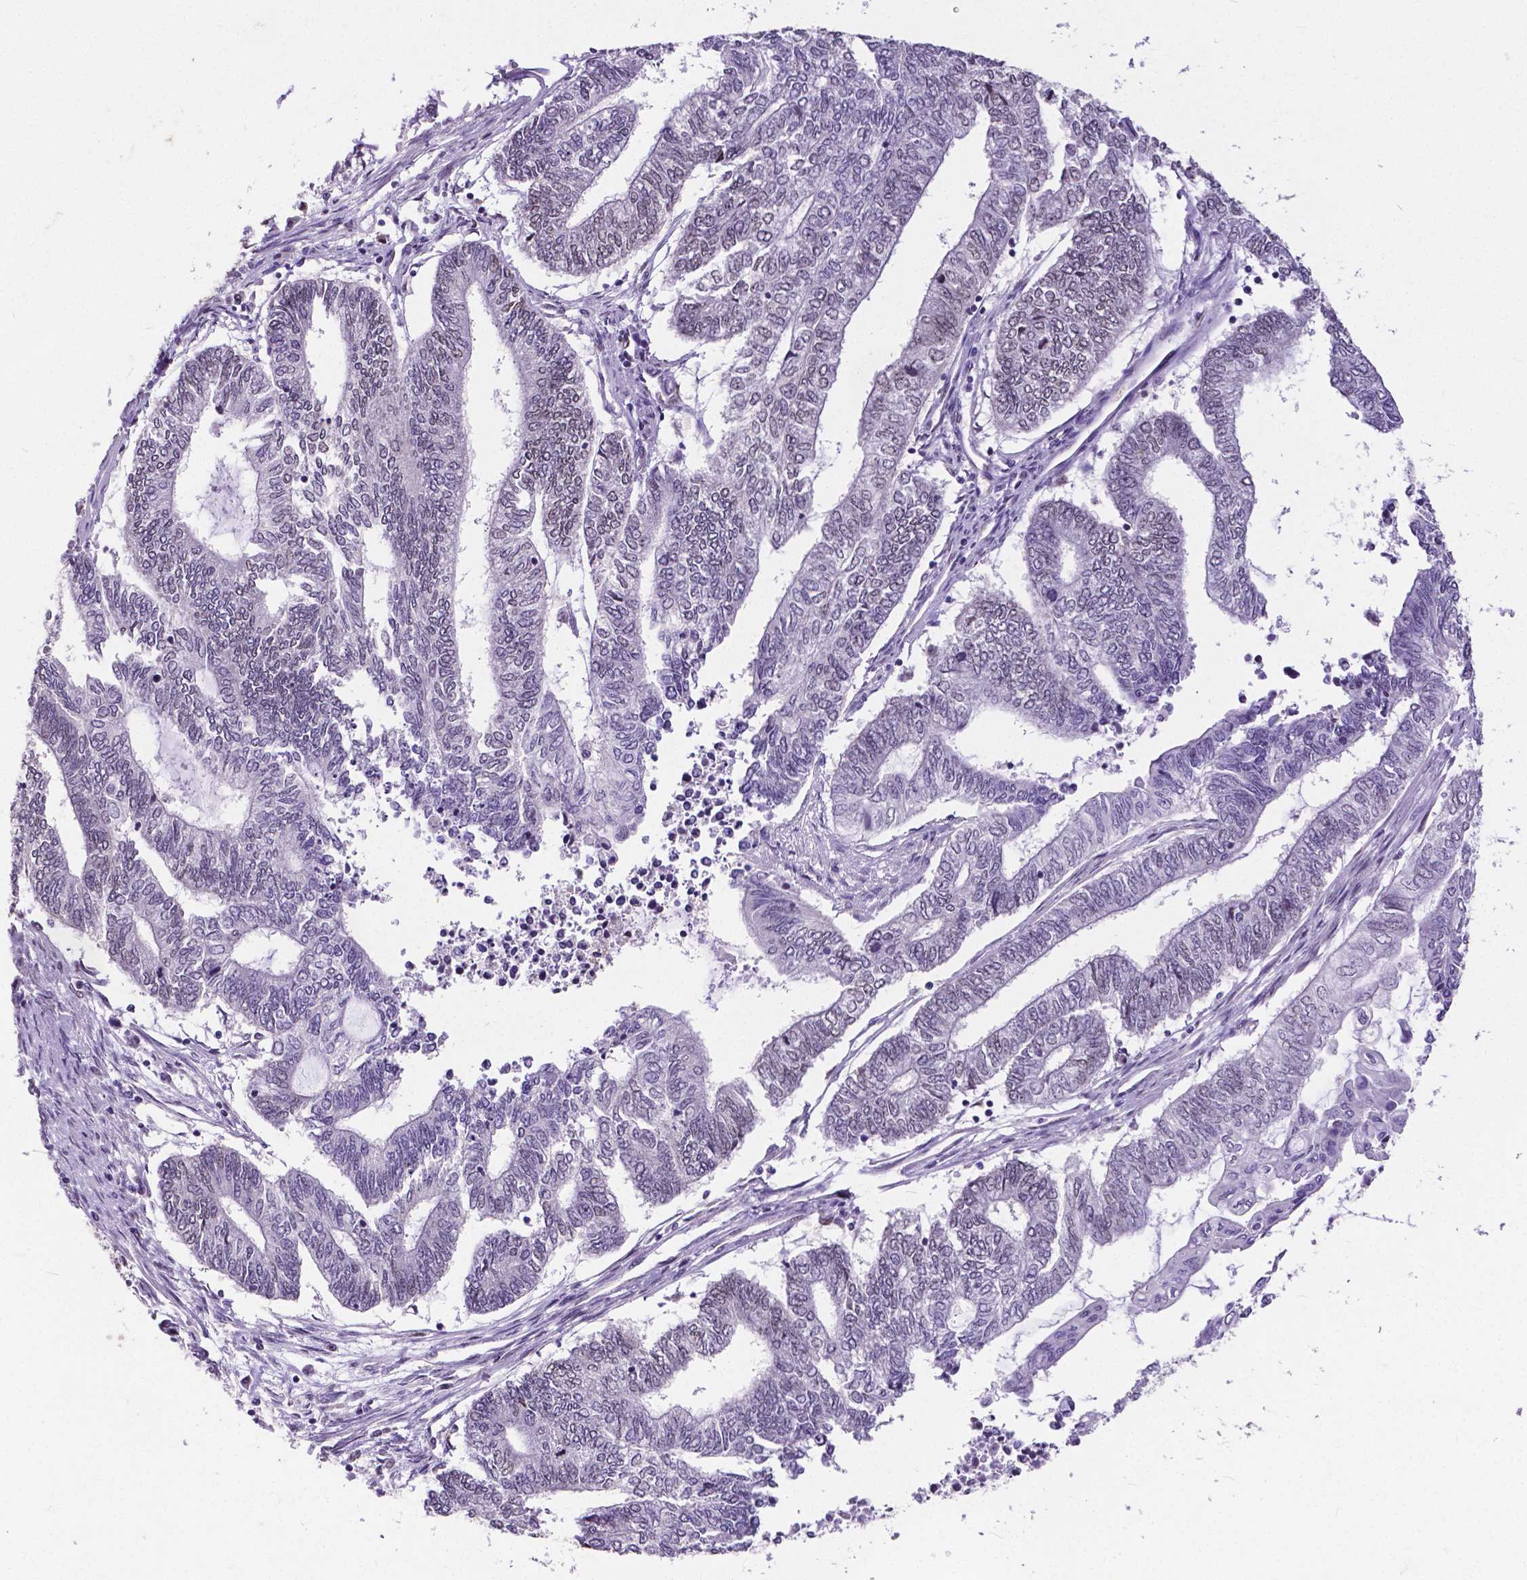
{"staining": {"intensity": "negative", "quantity": "none", "location": "none"}, "tissue": "endometrial cancer", "cell_type": "Tumor cells", "image_type": "cancer", "snomed": [{"axis": "morphology", "description": "Adenocarcinoma, NOS"}, {"axis": "topography", "description": "Uterus"}, {"axis": "topography", "description": "Endometrium"}], "caption": "Image shows no protein expression in tumor cells of endometrial adenocarcinoma tissue.", "gene": "ATRX", "patient": {"sex": "female", "age": 70}}